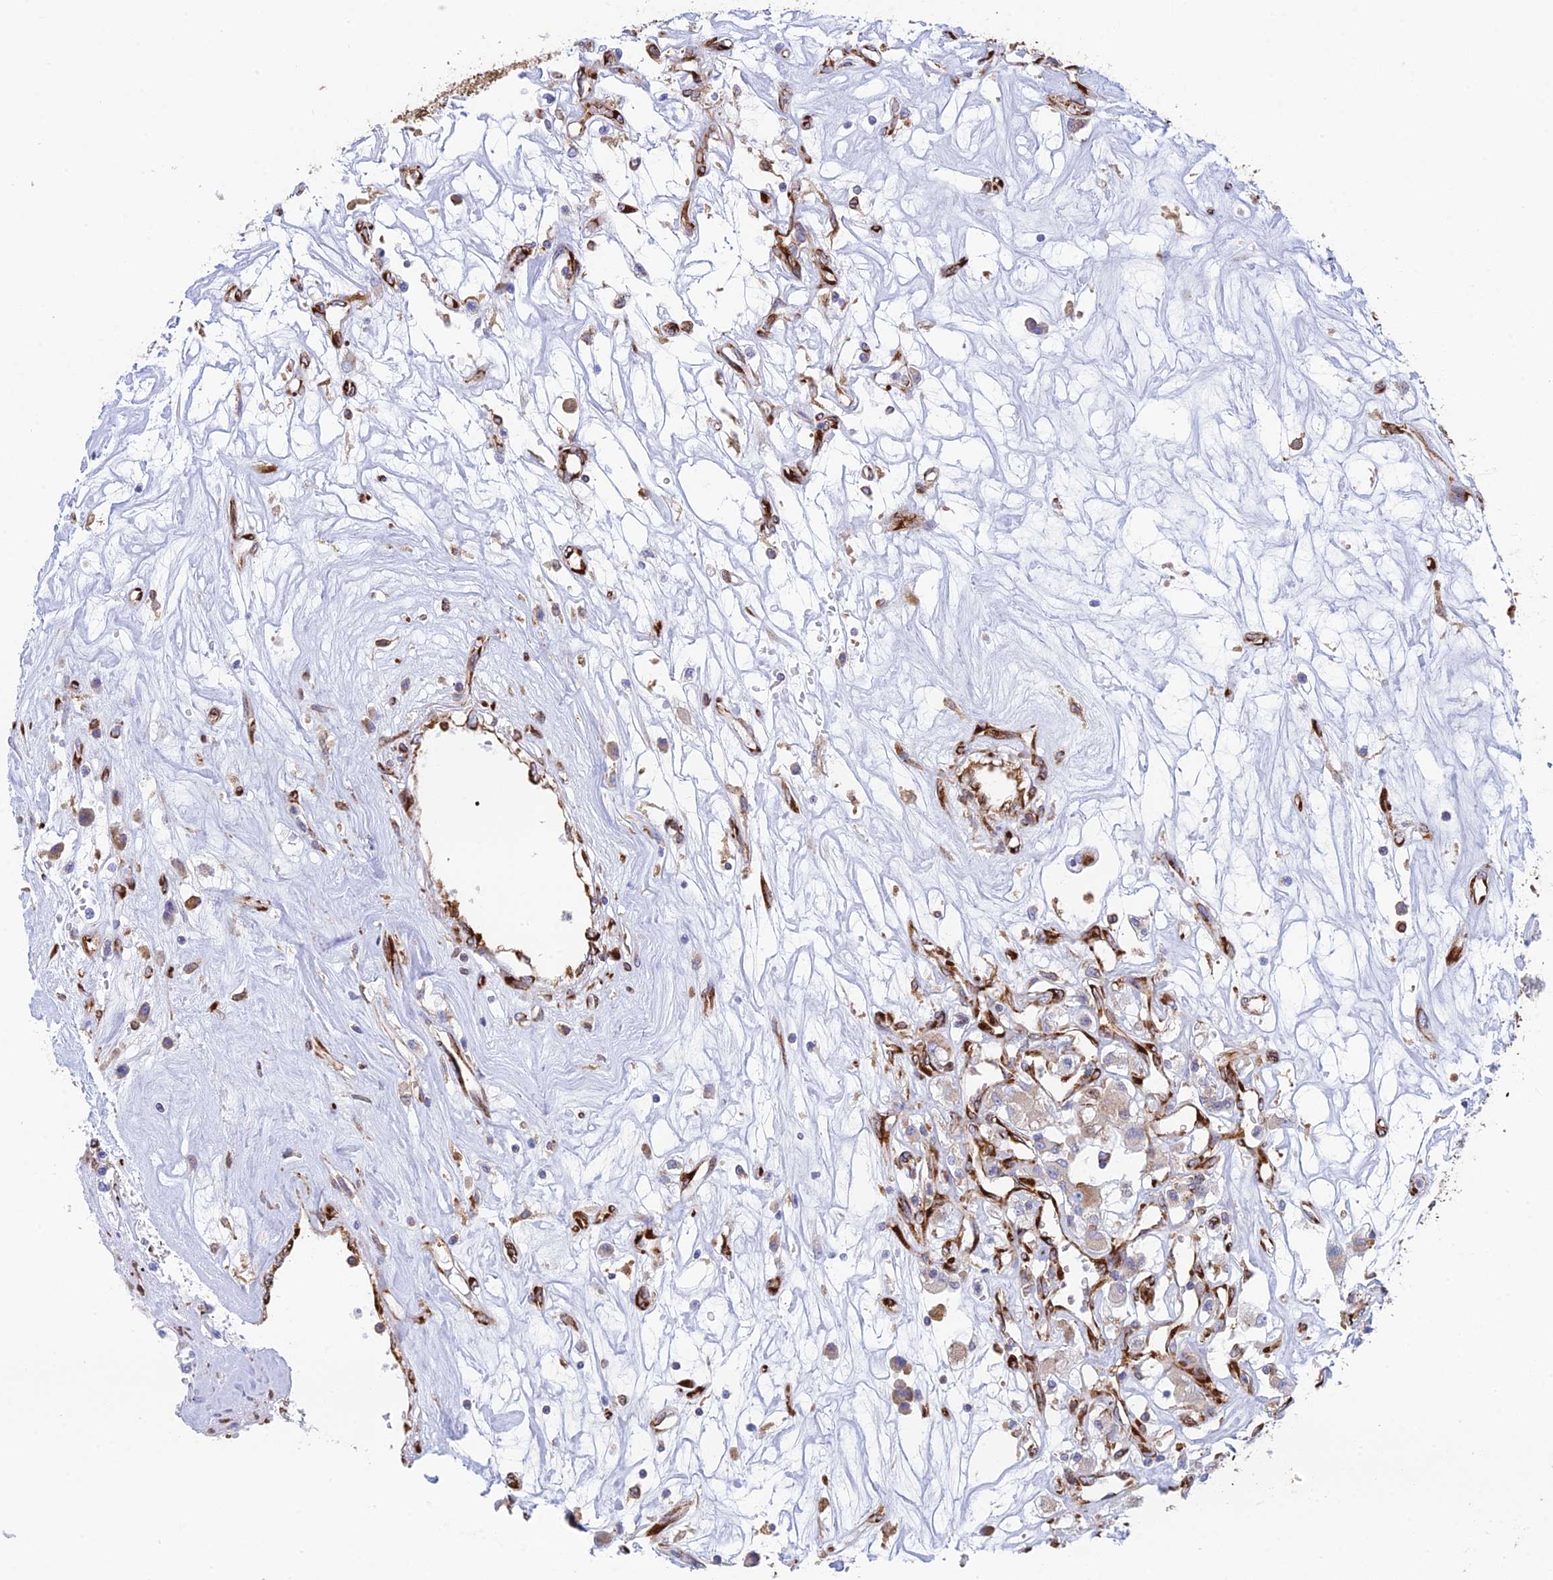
{"staining": {"intensity": "weak", "quantity": "25%-75%", "location": "cytoplasmic/membranous"}, "tissue": "renal cancer", "cell_type": "Tumor cells", "image_type": "cancer", "snomed": [{"axis": "morphology", "description": "Adenocarcinoma, NOS"}, {"axis": "topography", "description": "Kidney"}], "caption": "Immunohistochemical staining of human adenocarcinoma (renal) shows weak cytoplasmic/membranous protein positivity in about 25%-75% of tumor cells.", "gene": "CCDC69", "patient": {"sex": "female", "age": 59}}